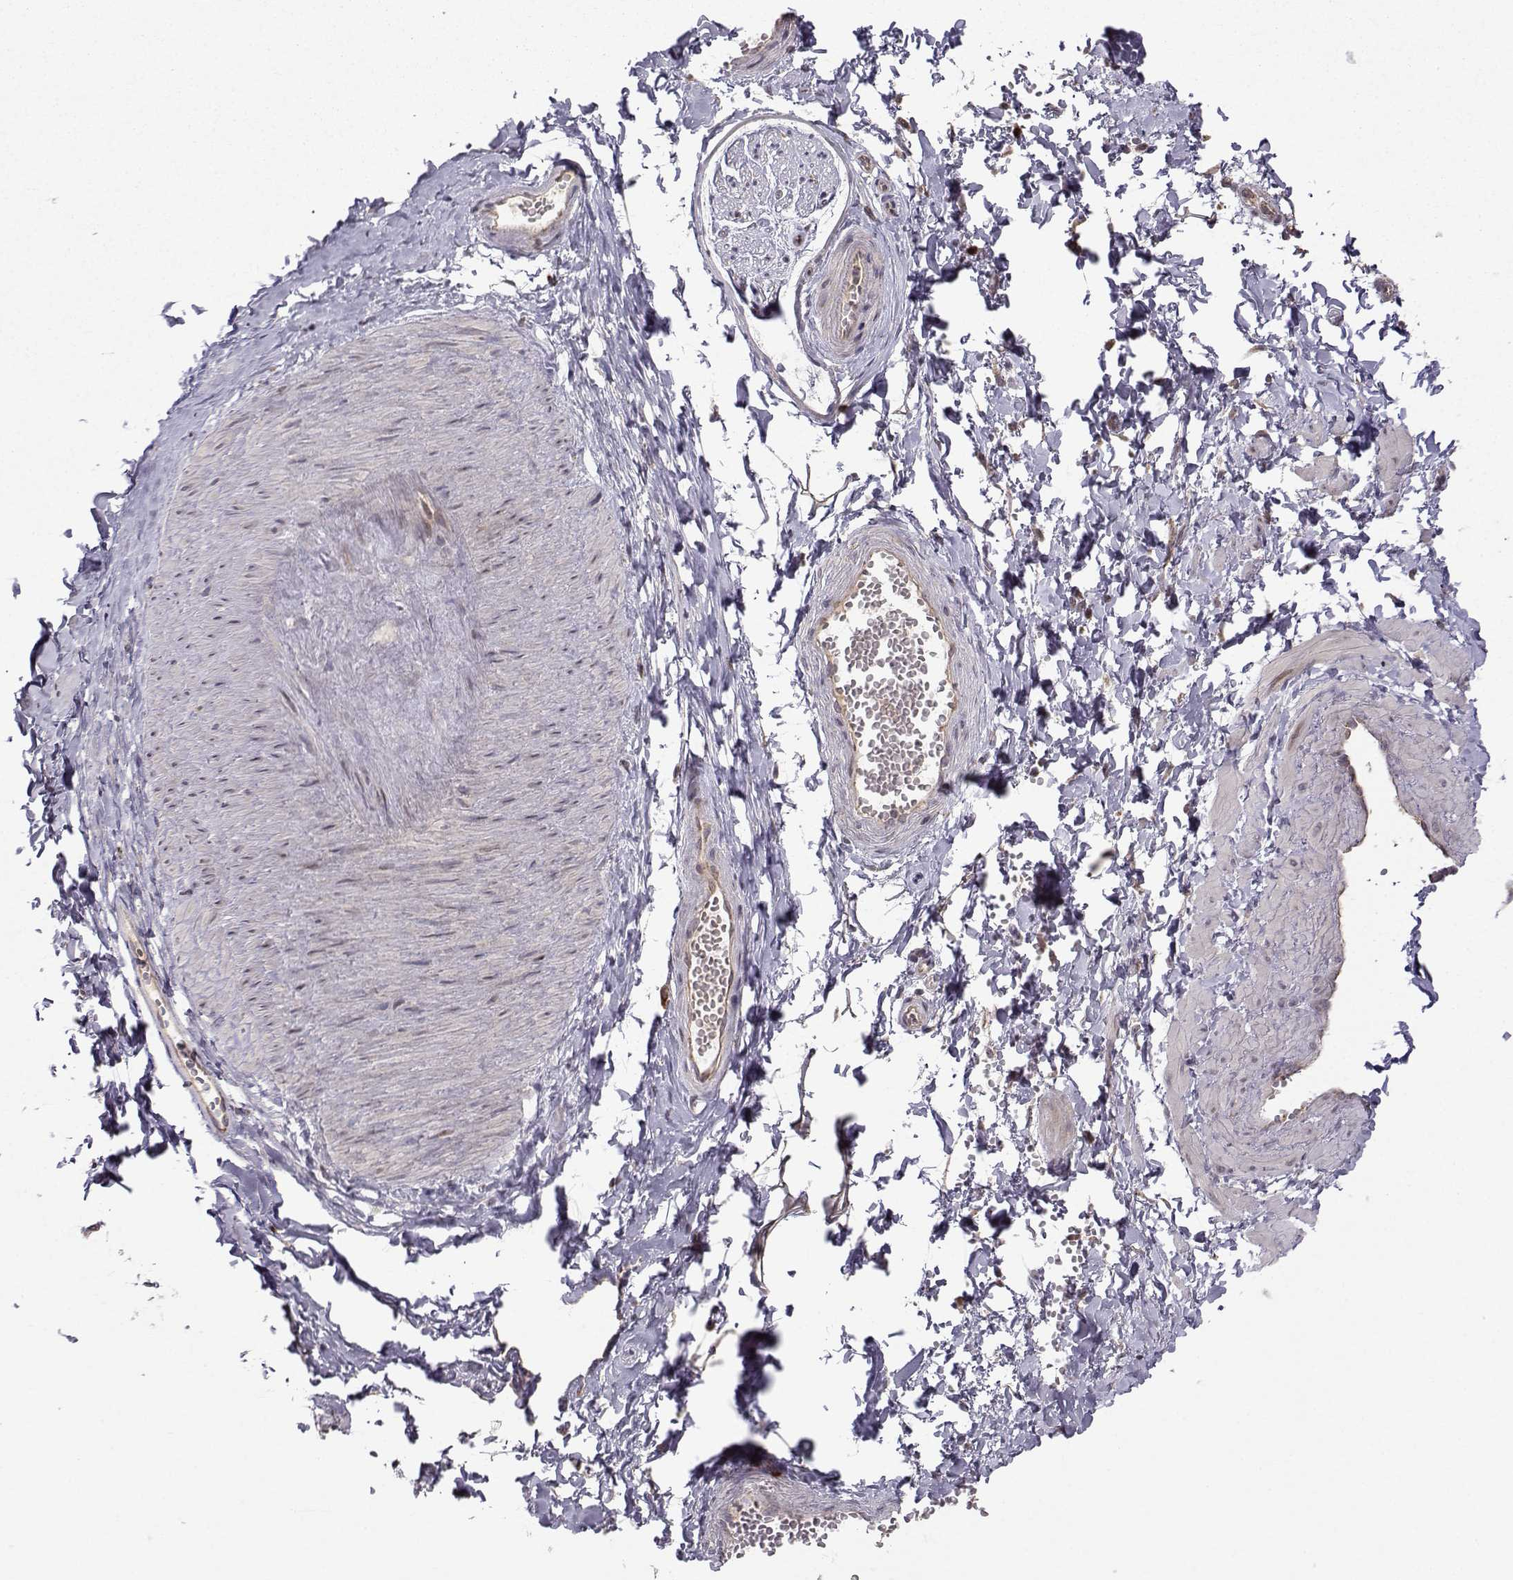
{"staining": {"intensity": "negative", "quantity": "none", "location": "none"}, "tissue": "adipose tissue", "cell_type": "Adipocytes", "image_type": "normal", "snomed": [{"axis": "morphology", "description": "Normal tissue, NOS"}, {"axis": "topography", "description": "Smooth muscle"}, {"axis": "topography", "description": "Peripheral nerve tissue"}], "caption": "Immunohistochemistry micrograph of unremarkable adipose tissue: adipose tissue stained with DAB displays no significant protein staining in adipocytes.", "gene": "NECAB3", "patient": {"sex": "male", "age": 22}}